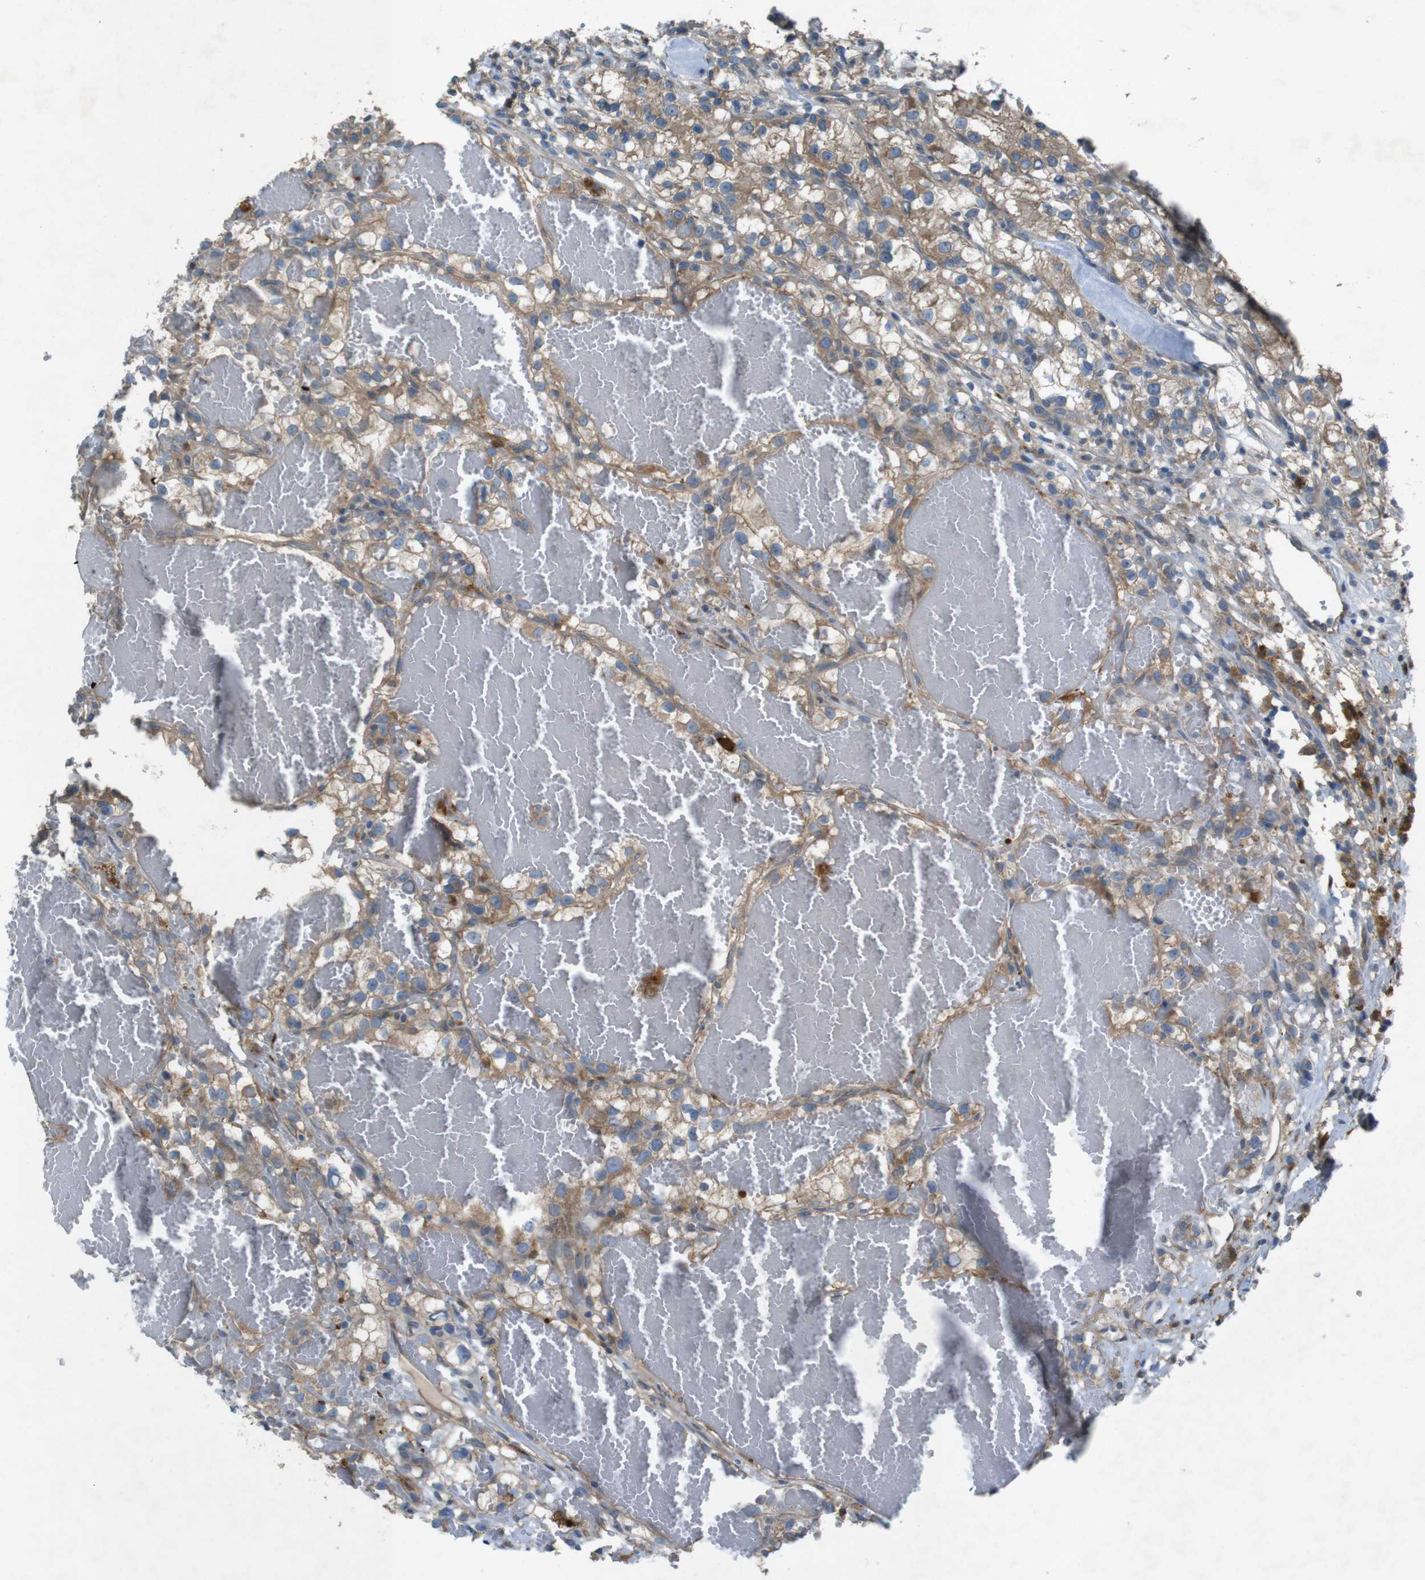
{"staining": {"intensity": "weak", "quantity": ">75%", "location": "cytoplasmic/membranous"}, "tissue": "renal cancer", "cell_type": "Tumor cells", "image_type": "cancer", "snomed": [{"axis": "morphology", "description": "Adenocarcinoma, NOS"}, {"axis": "topography", "description": "Kidney"}], "caption": "Renal cancer tissue shows weak cytoplasmic/membranous positivity in approximately >75% of tumor cells", "gene": "TMEM41B", "patient": {"sex": "female", "age": 57}}